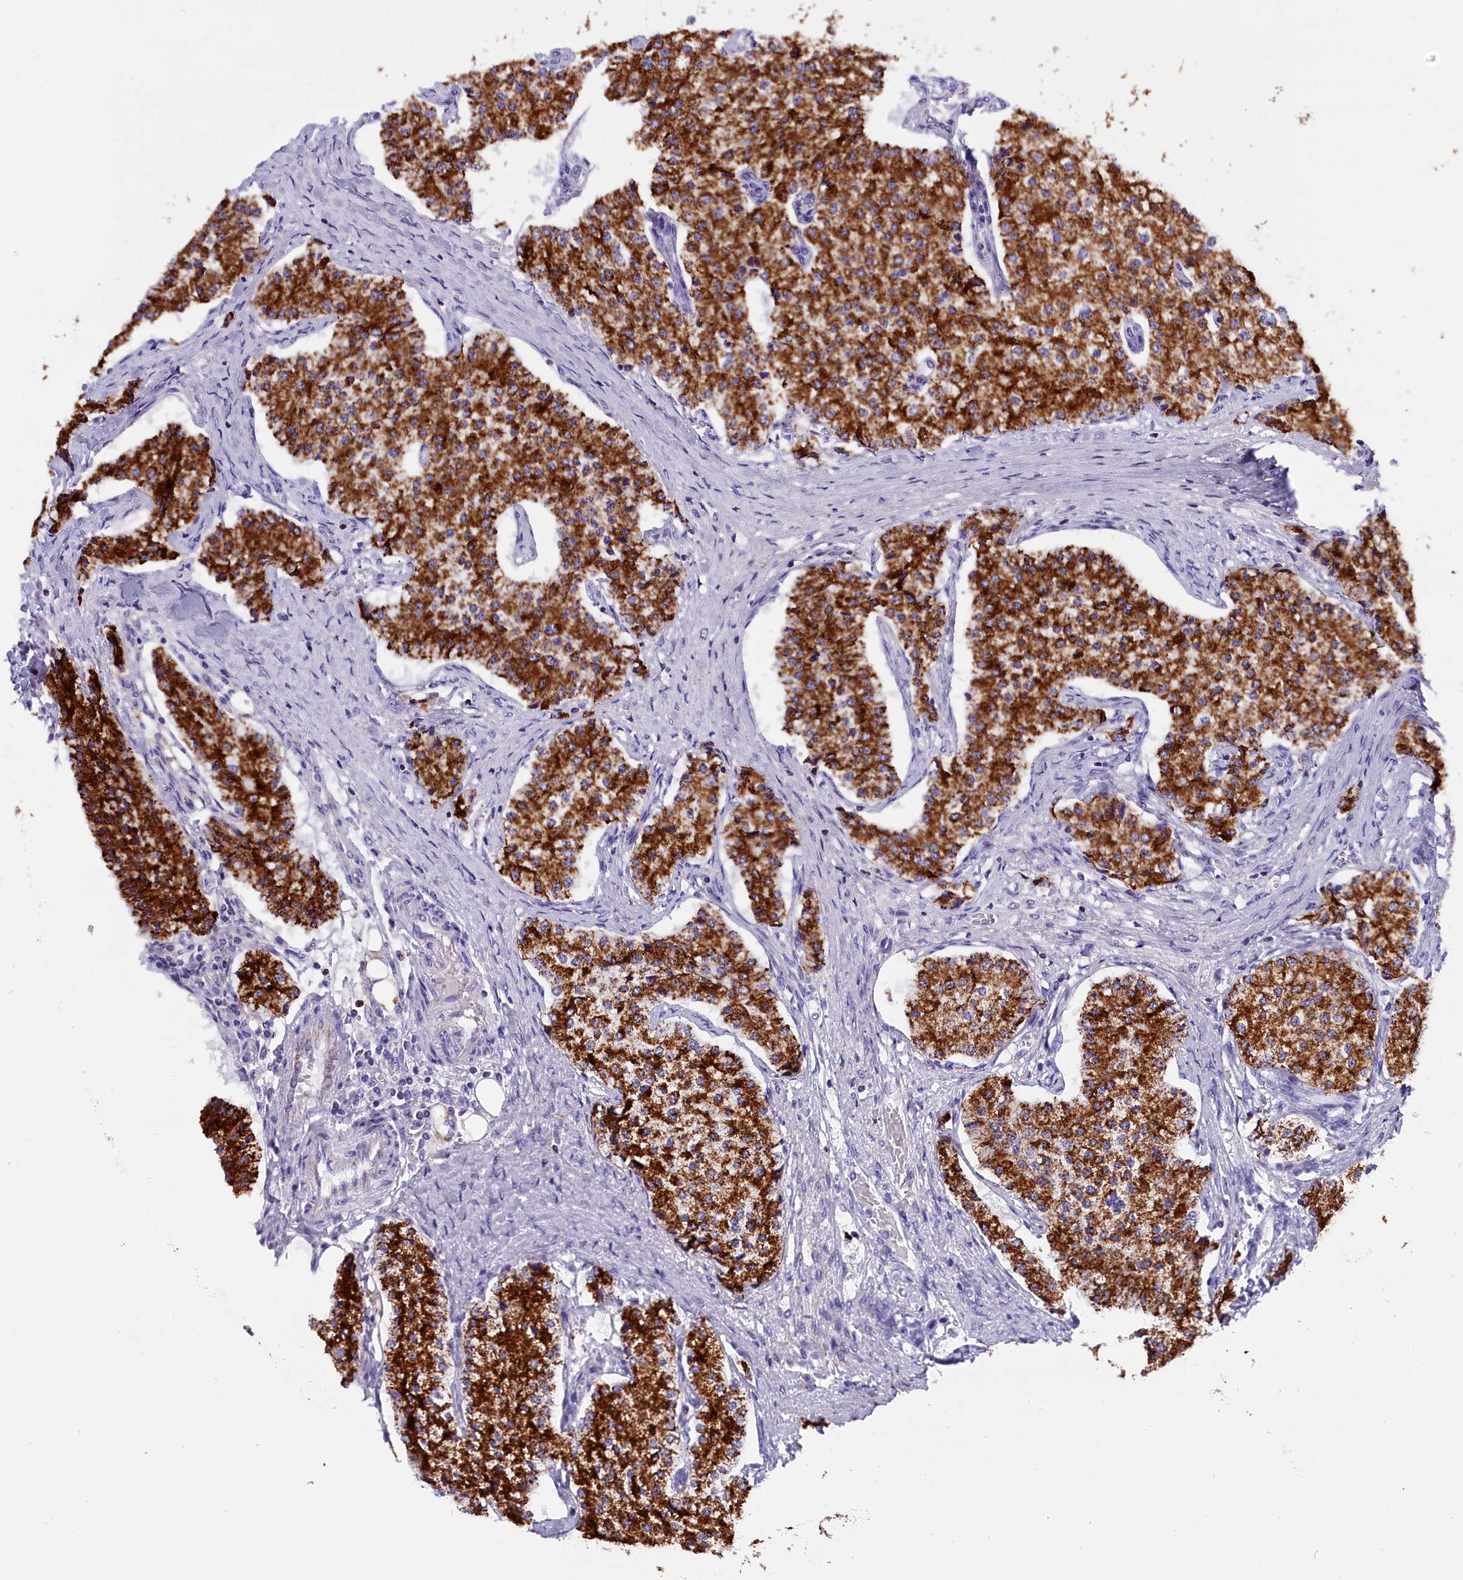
{"staining": {"intensity": "strong", "quantity": ">75%", "location": "cytoplasmic/membranous"}, "tissue": "carcinoid", "cell_type": "Tumor cells", "image_type": "cancer", "snomed": [{"axis": "morphology", "description": "Carcinoid, malignant, NOS"}, {"axis": "topography", "description": "Colon"}], "caption": "Strong cytoplasmic/membranous staining for a protein is present in about >75% of tumor cells of carcinoid using immunohistochemistry.", "gene": "ABAT", "patient": {"sex": "female", "age": 52}}